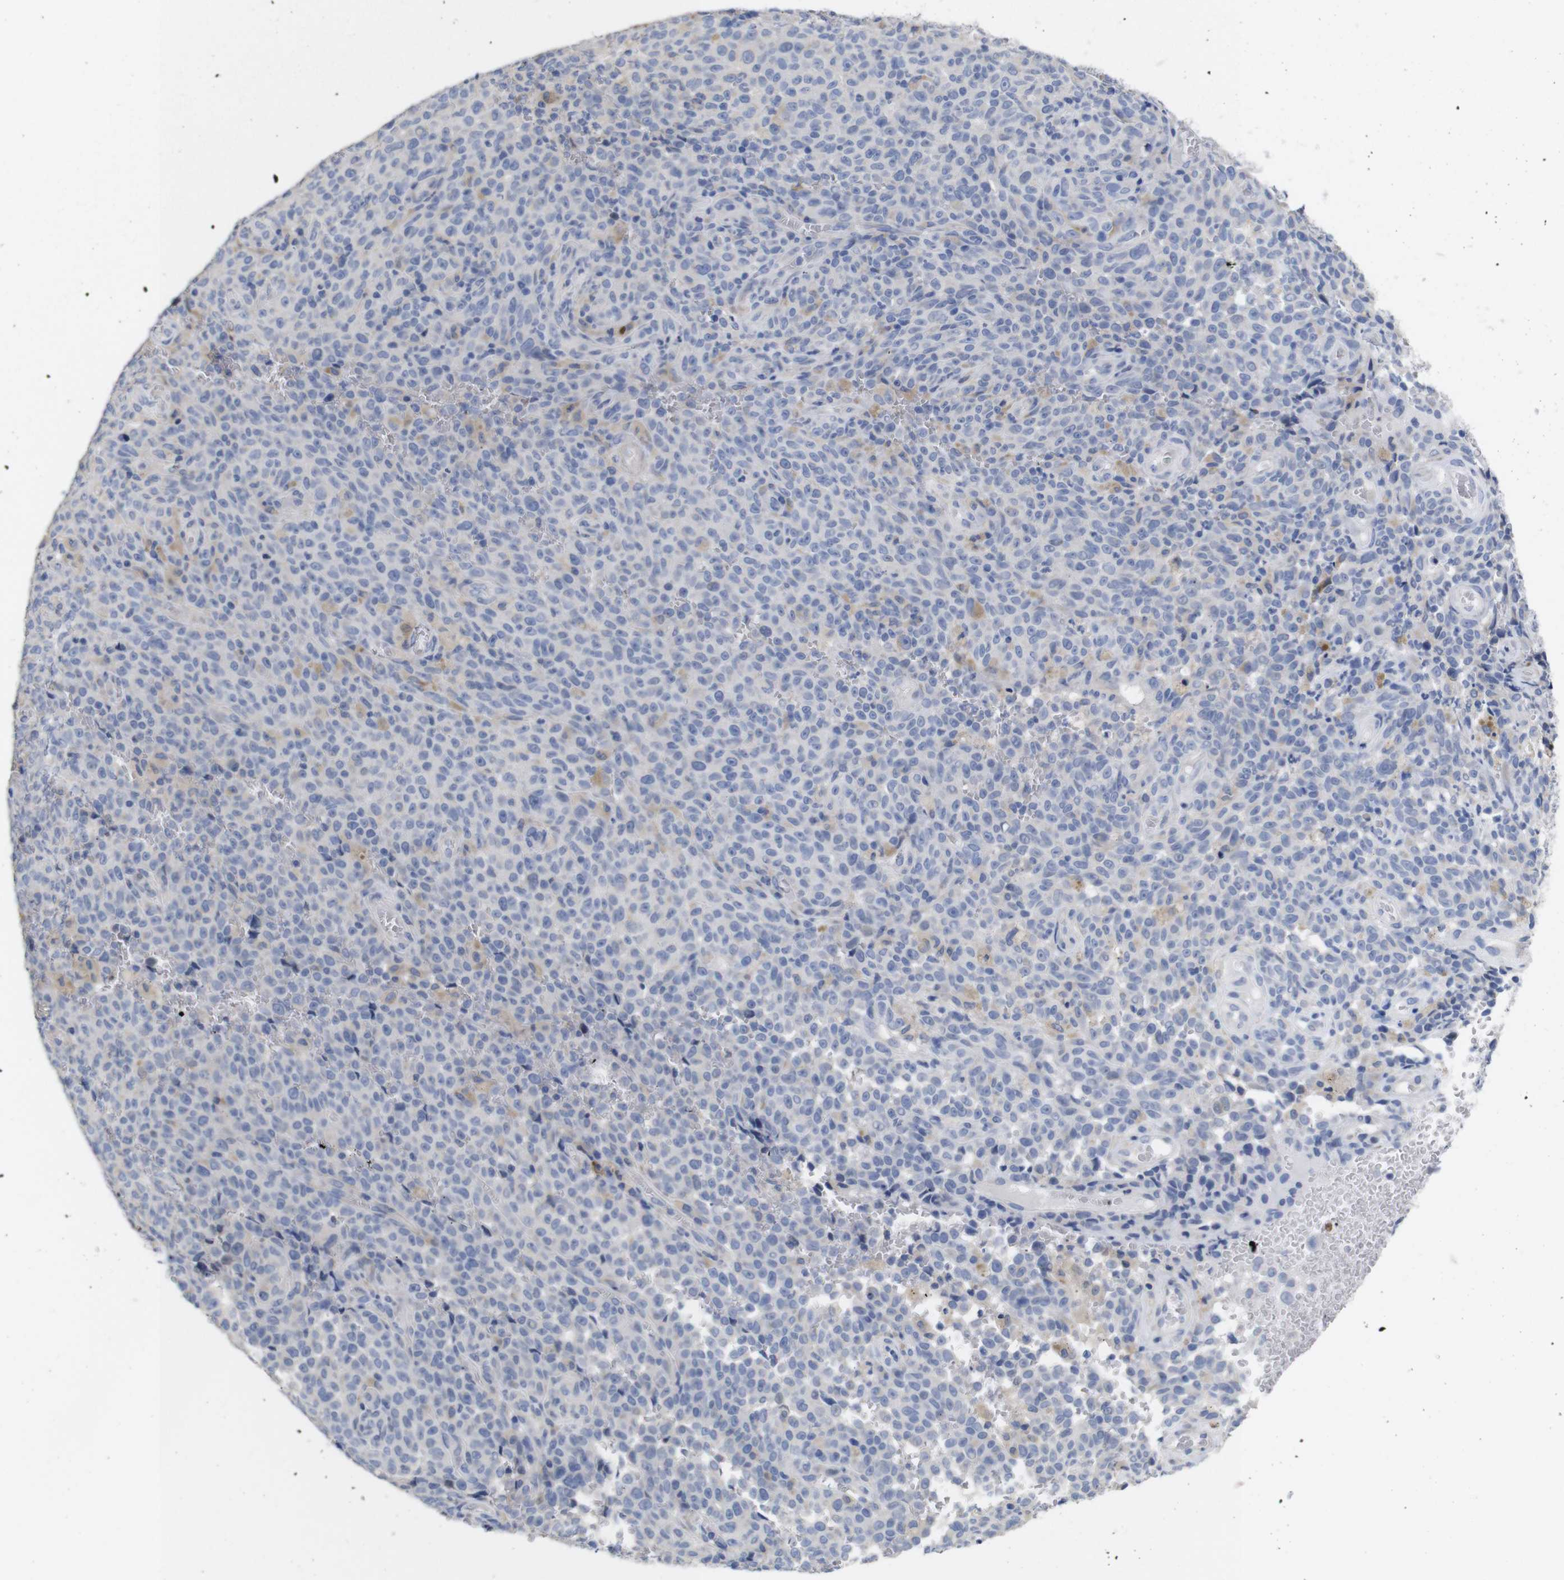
{"staining": {"intensity": "negative", "quantity": "none", "location": "none"}, "tissue": "melanoma", "cell_type": "Tumor cells", "image_type": "cancer", "snomed": [{"axis": "morphology", "description": "Malignant melanoma, NOS"}, {"axis": "topography", "description": "Skin"}], "caption": "Immunohistochemical staining of human melanoma demonstrates no significant positivity in tumor cells.", "gene": "TCEAL9", "patient": {"sex": "female", "age": 82}}